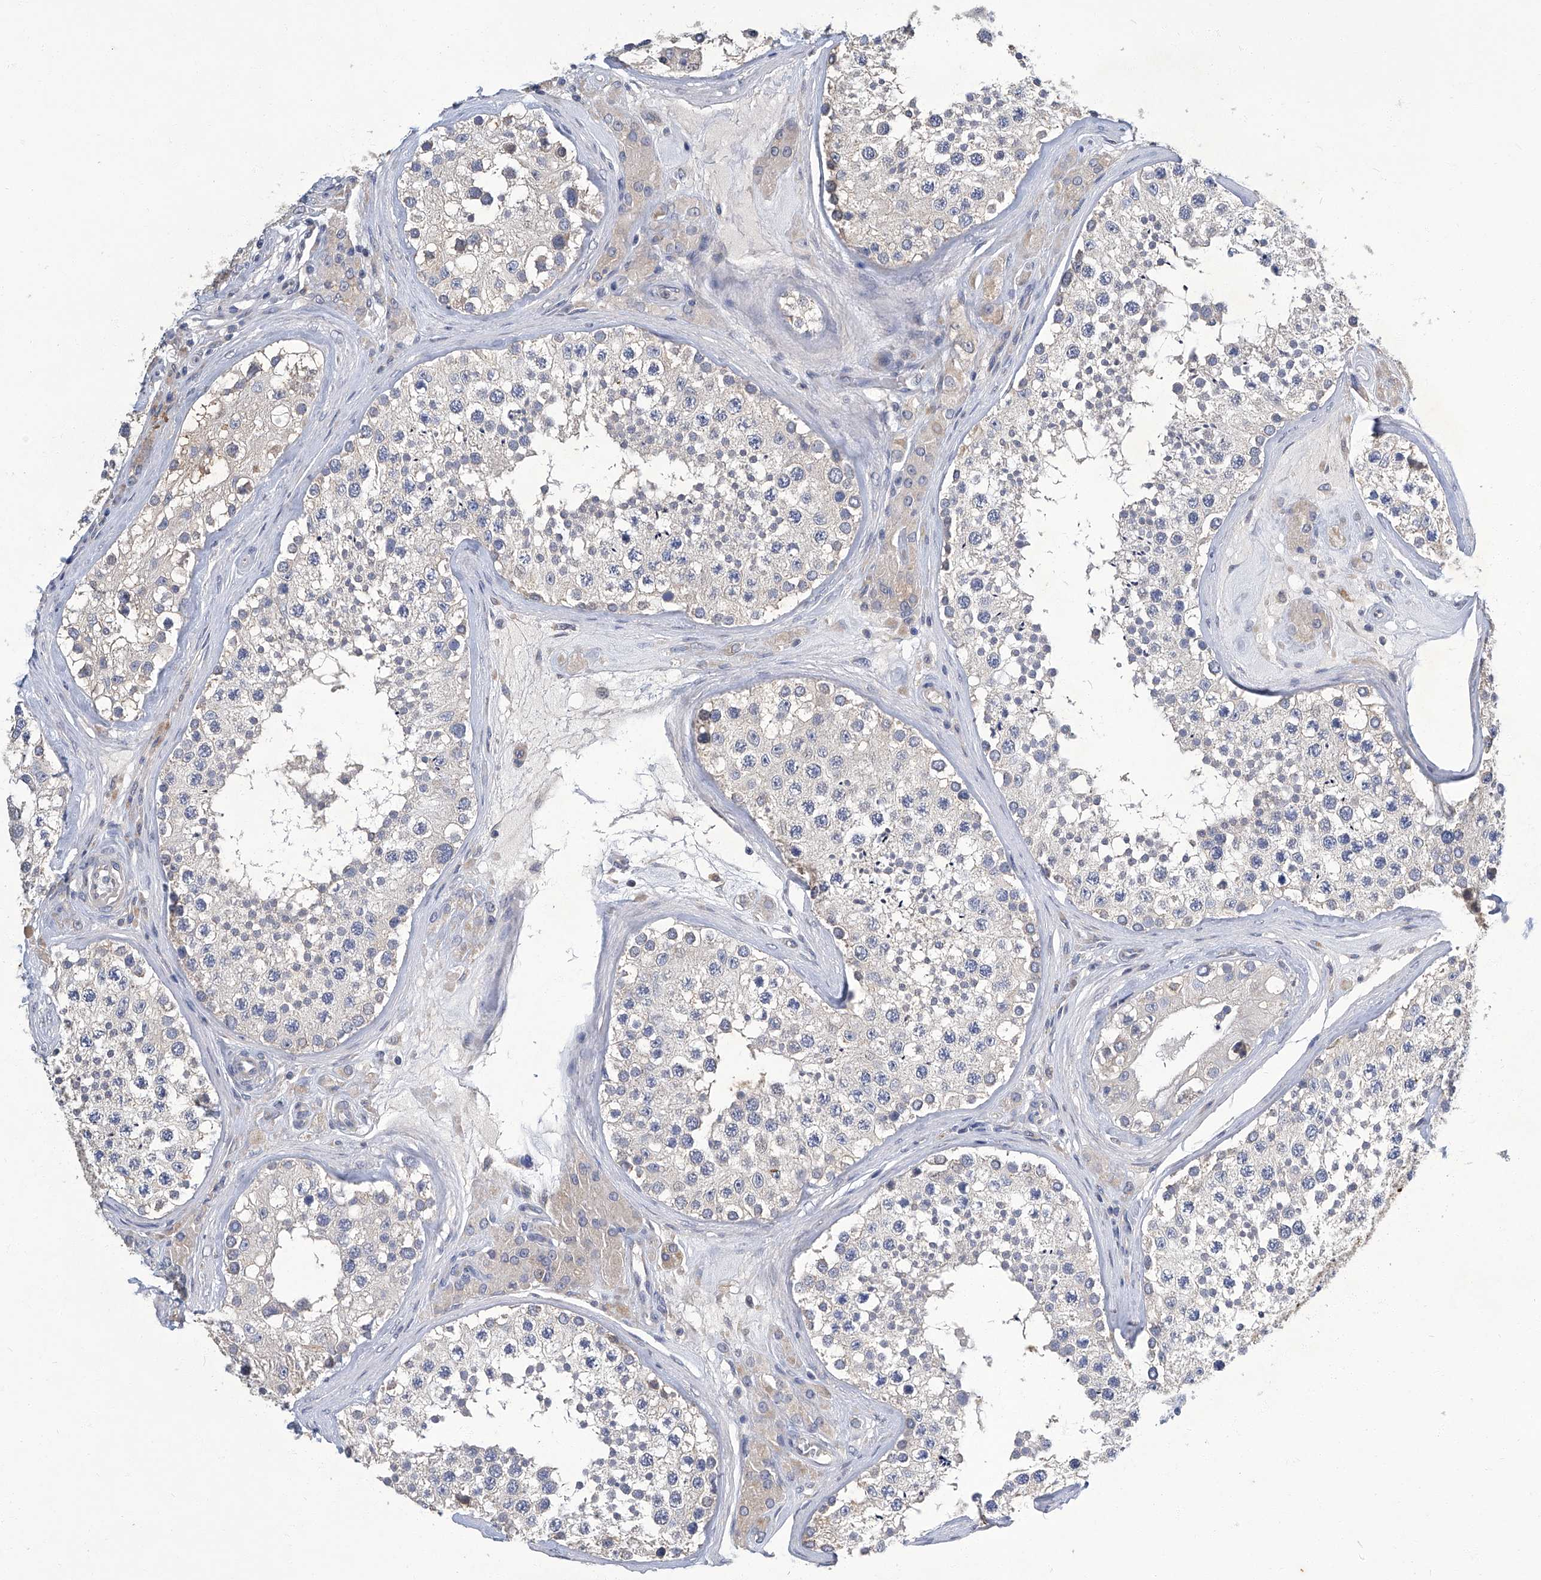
{"staining": {"intensity": "negative", "quantity": "none", "location": "none"}, "tissue": "testis", "cell_type": "Cells in seminiferous ducts", "image_type": "normal", "snomed": [{"axis": "morphology", "description": "Normal tissue, NOS"}, {"axis": "topography", "description": "Testis"}], "caption": "Cells in seminiferous ducts are negative for protein expression in unremarkable human testis. (DAB immunohistochemistry (IHC) with hematoxylin counter stain).", "gene": "TGFBR1", "patient": {"sex": "male", "age": 46}}